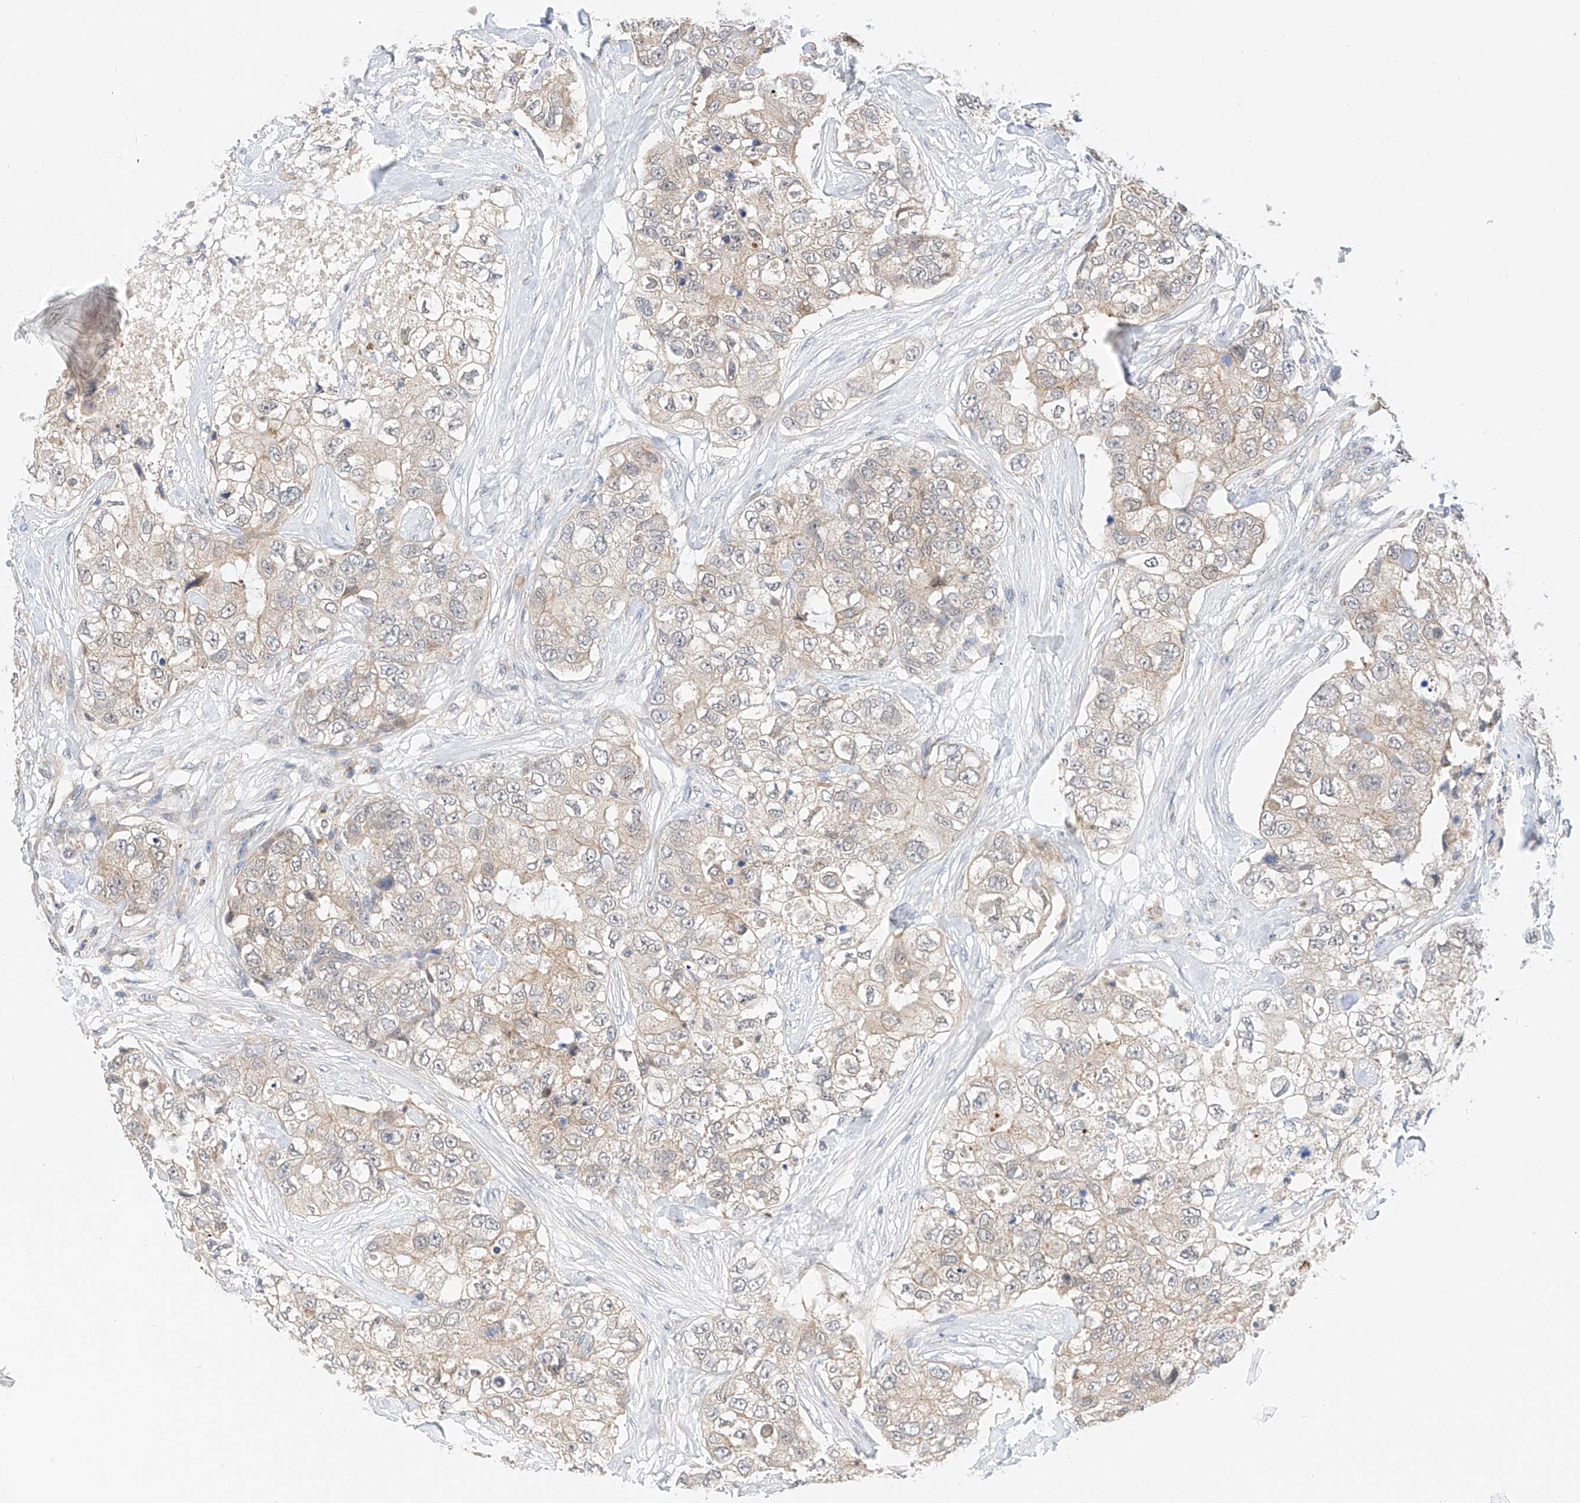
{"staining": {"intensity": "weak", "quantity": "<25%", "location": "cytoplasmic/membranous"}, "tissue": "breast cancer", "cell_type": "Tumor cells", "image_type": "cancer", "snomed": [{"axis": "morphology", "description": "Duct carcinoma"}, {"axis": "topography", "description": "Breast"}], "caption": "Tumor cells show no significant protein staining in breast cancer (invasive ductal carcinoma).", "gene": "MFN2", "patient": {"sex": "female", "age": 62}}